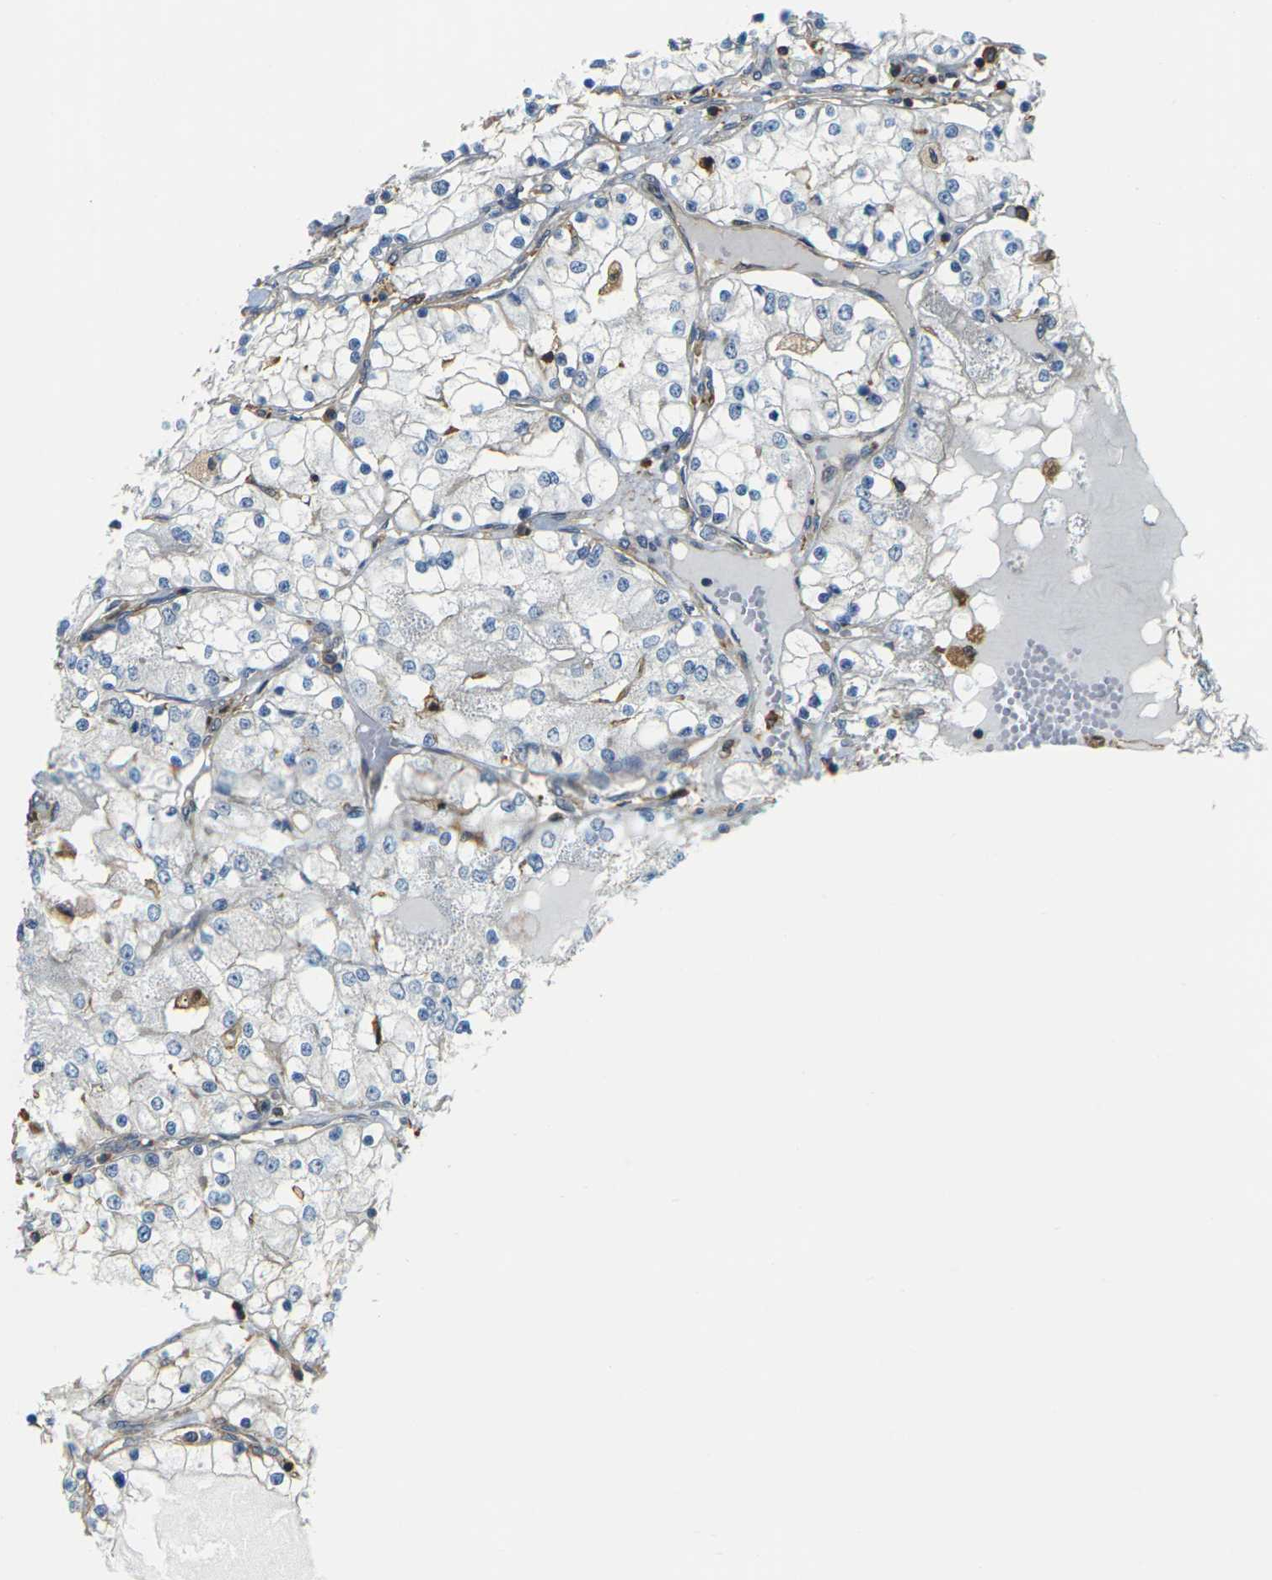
{"staining": {"intensity": "negative", "quantity": "none", "location": "none"}, "tissue": "renal cancer", "cell_type": "Tumor cells", "image_type": "cancer", "snomed": [{"axis": "morphology", "description": "Adenocarcinoma, NOS"}, {"axis": "topography", "description": "Kidney"}], "caption": "IHC histopathology image of human renal cancer stained for a protein (brown), which reveals no positivity in tumor cells. (DAB (3,3'-diaminobenzidine) immunohistochemistry visualized using brightfield microscopy, high magnification).", "gene": "IQGAP1", "patient": {"sex": "male", "age": 68}}